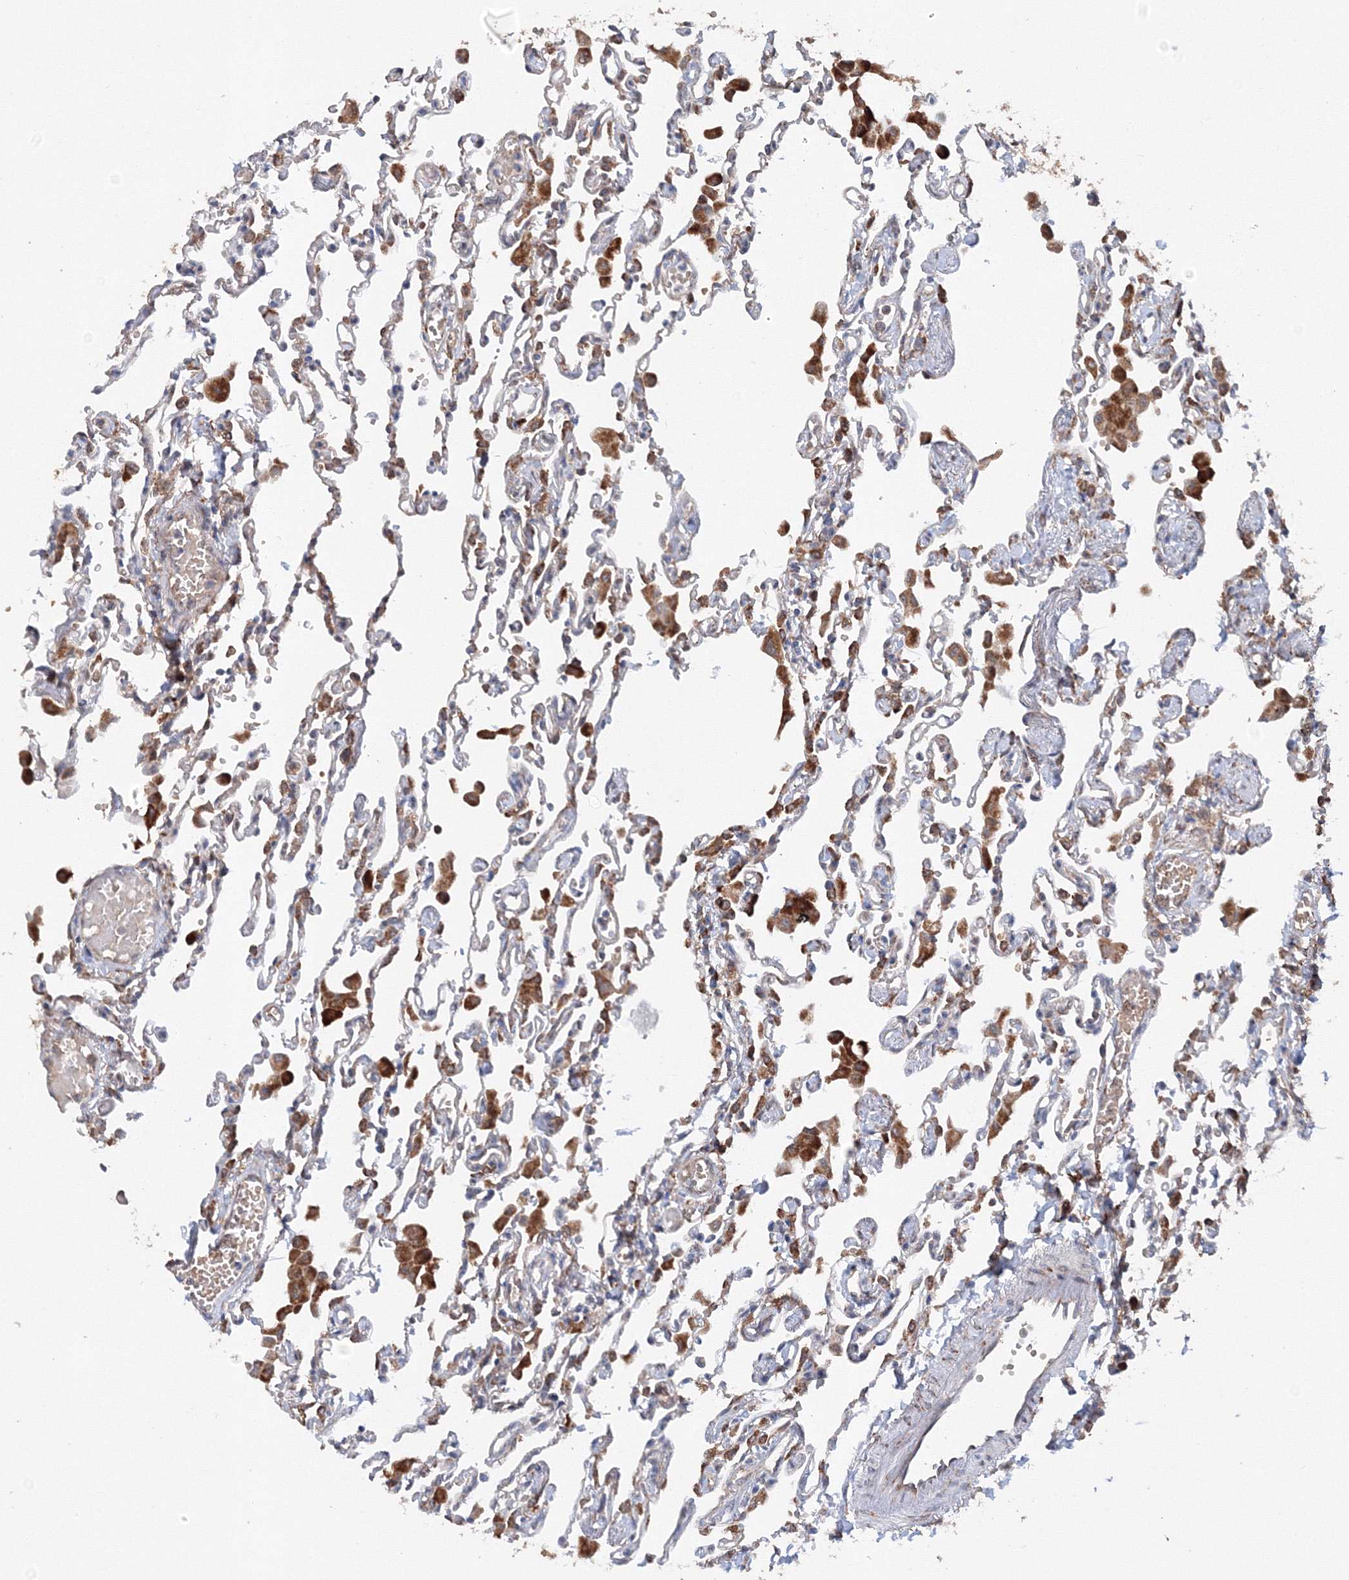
{"staining": {"intensity": "moderate", "quantity": "<25%", "location": "cytoplasmic/membranous"}, "tissue": "lung", "cell_type": "Alveolar cells", "image_type": "normal", "snomed": [{"axis": "morphology", "description": "Normal tissue, NOS"}, {"axis": "topography", "description": "Bronchus"}, {"axis": "topography", "description": "Lung"}], "caption": "Alveolar cells demonstrate moderate cytoplasmic/membranous staining in approximately <25% of cells in benign lung.", "gene": "DIS3L2", "patient": {"sex": "female", "age": 49}}